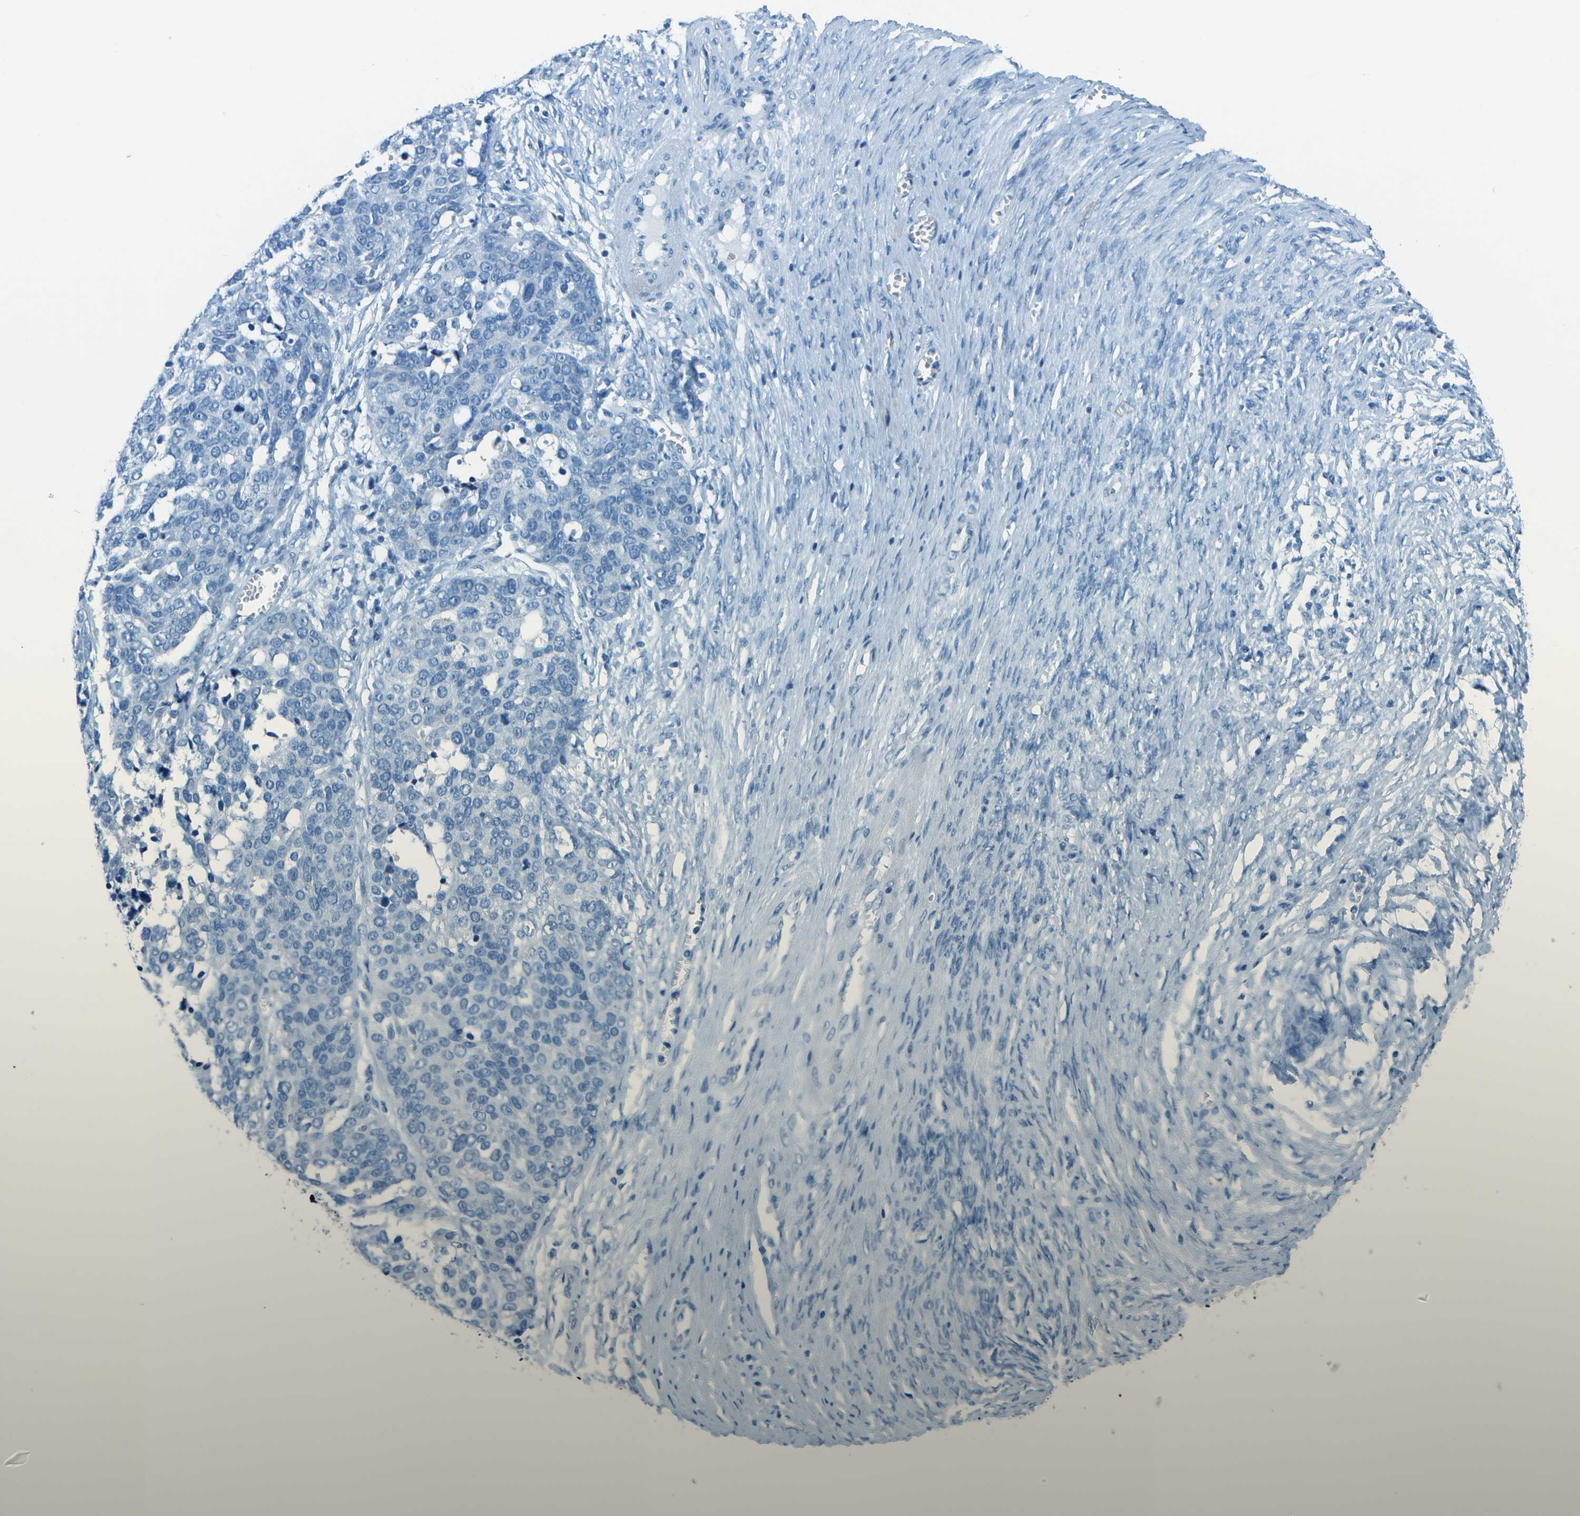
{"staining": {"intensity": "negative", "quantity": "none", "location": "none"}, "tissue": "ovarian cancer", "cell_type": "Tumor cells", "image_type": "cancer", "snomed": [{"axis": "morphology", "description": "Cystadenocarcinoma, serous, NOS"}, {"axis": "topography", "description": "Ovary"}], "caption": "Immunohistochemistry micrograph of human ovarian cancer stained for a protein (brown), which reveals no expression in tumor cells. (IHC, brightfield microscopy, high magnification).", "gene": "SLC16A10", "patient": {"sex": "female", "age": 44}}